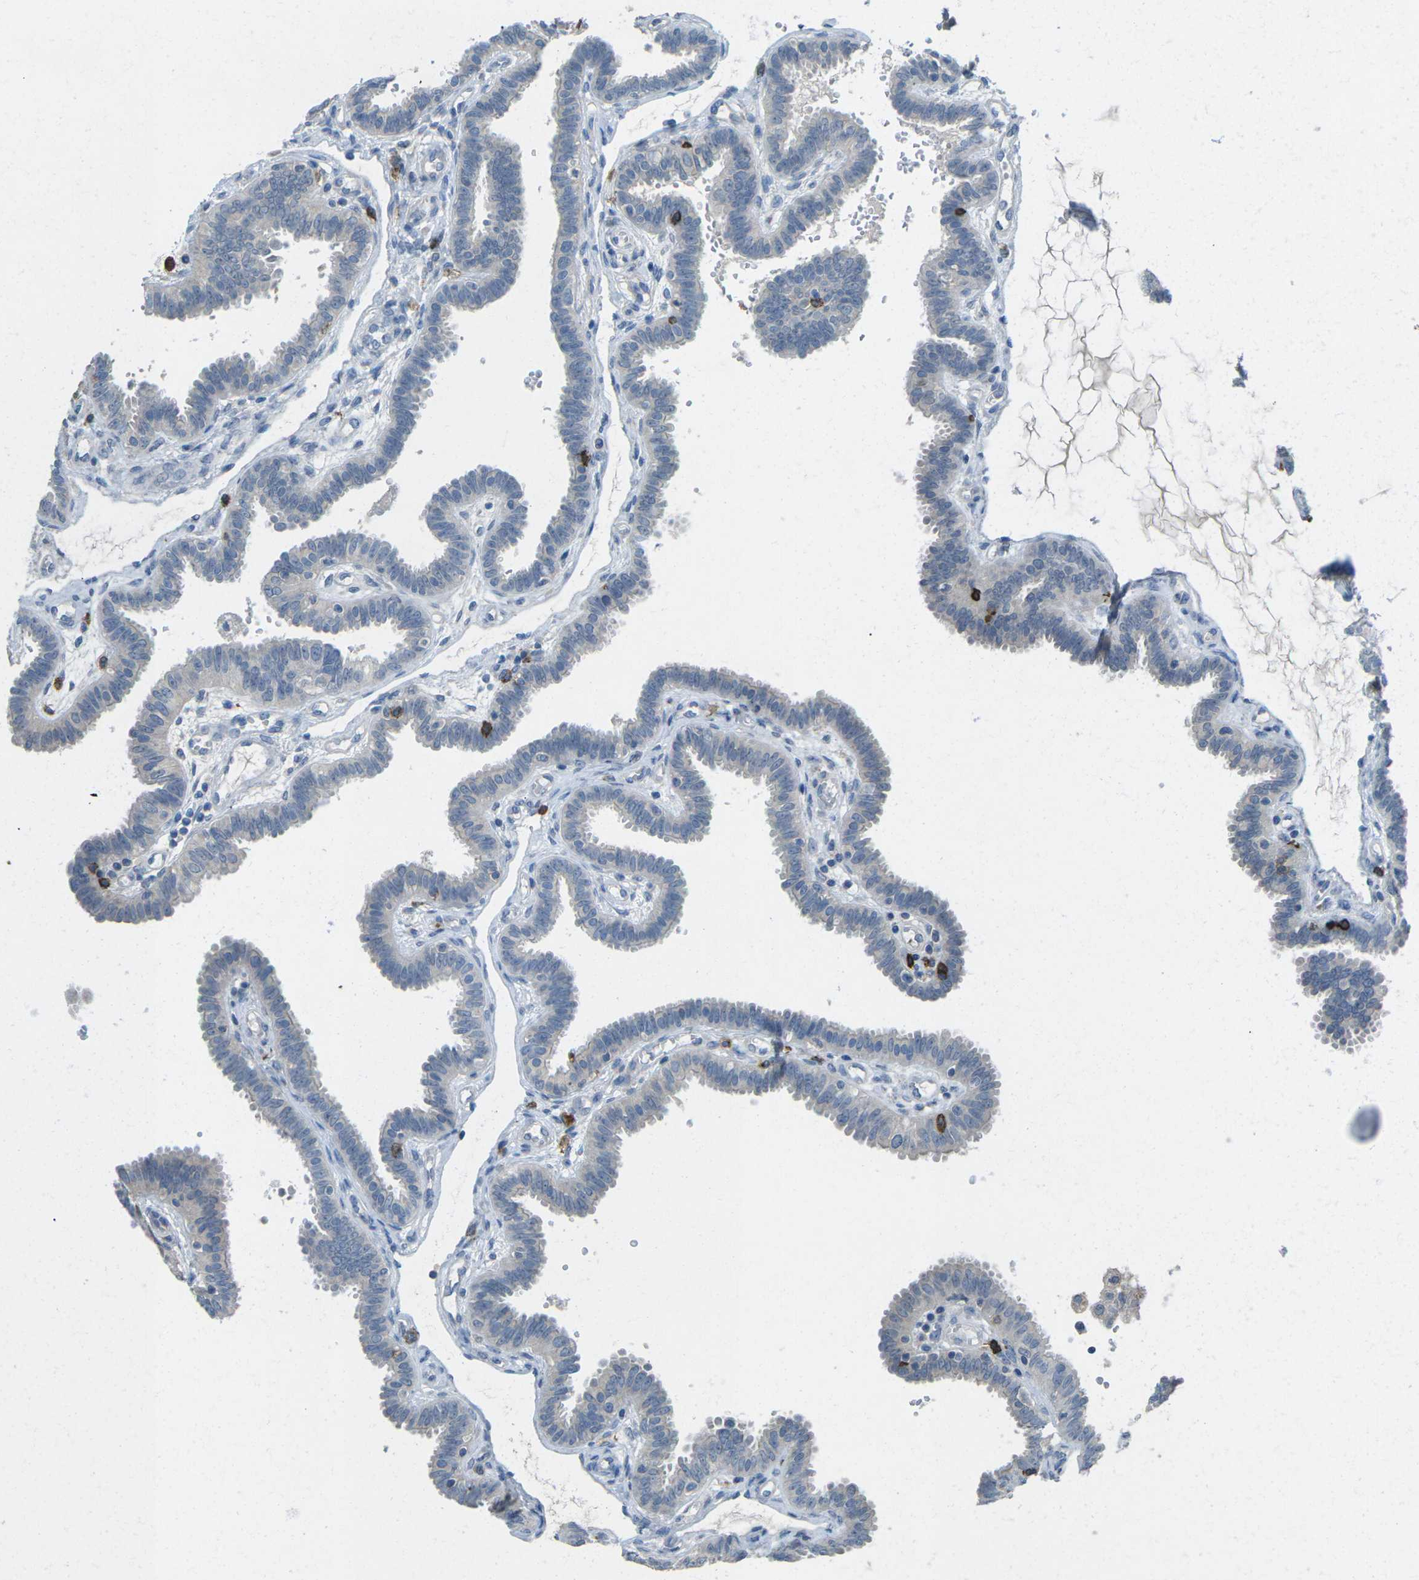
{"staining": {"intensity": "negative", "quantity": "none", "location": "none"}, "tissue": "fallopian tube", "cell_type": "Glandular cells", "image_type": "normal", "snomed": [{"axis": "morphology", "description": "Normal tissue, NOS"}, {"axis": "topography", "description": "Fallopian tube"}], "caption": "This is a histopathology image of IHC staining of benign fallopian tube, which shows no expression in glandular cells.", "gene": "CD19", "patient": {"sex": "female", "age": 32}}